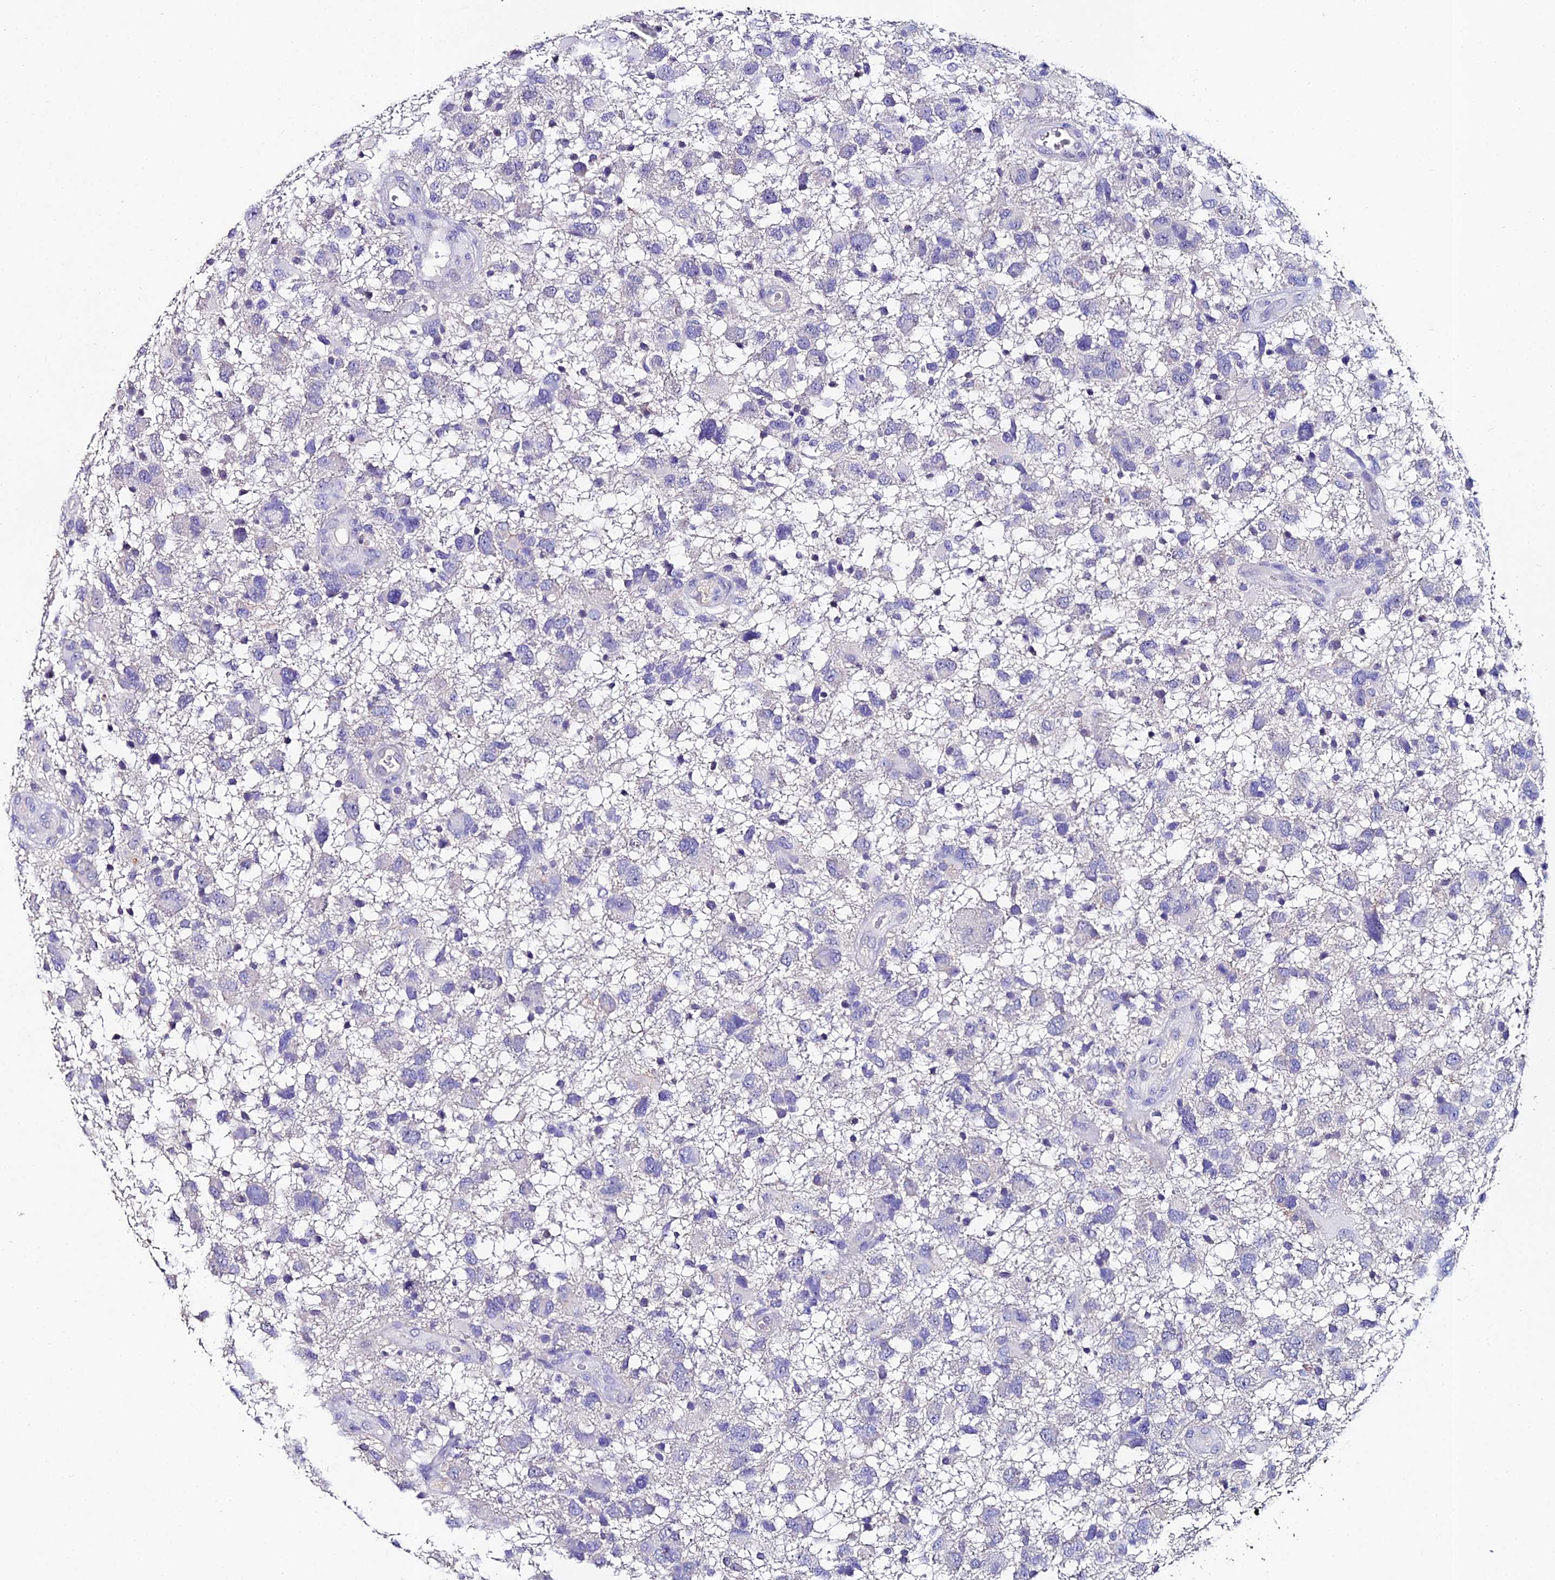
{"staining": {"intensity": "negative", "quantity": "none", "location": "none"}, "tissue": "glioma", "cell_type": "Tumor cells", "image_type": "cancer", "snomed": [{"axis": "morphology", "description": "Glioma, malignant, High grade"}, {"axis": "topography", "description": "Brain"}], "caption": "High magnification brightfield microscopy of glioma stained with DAB (3,3'-diaminobenzidine) (brown) and counterstained with hematoxylin (blue): tumor cells show no significant positivity.", "gene": "ESRRG", "patient": {"sex": "male", "age": 61}}